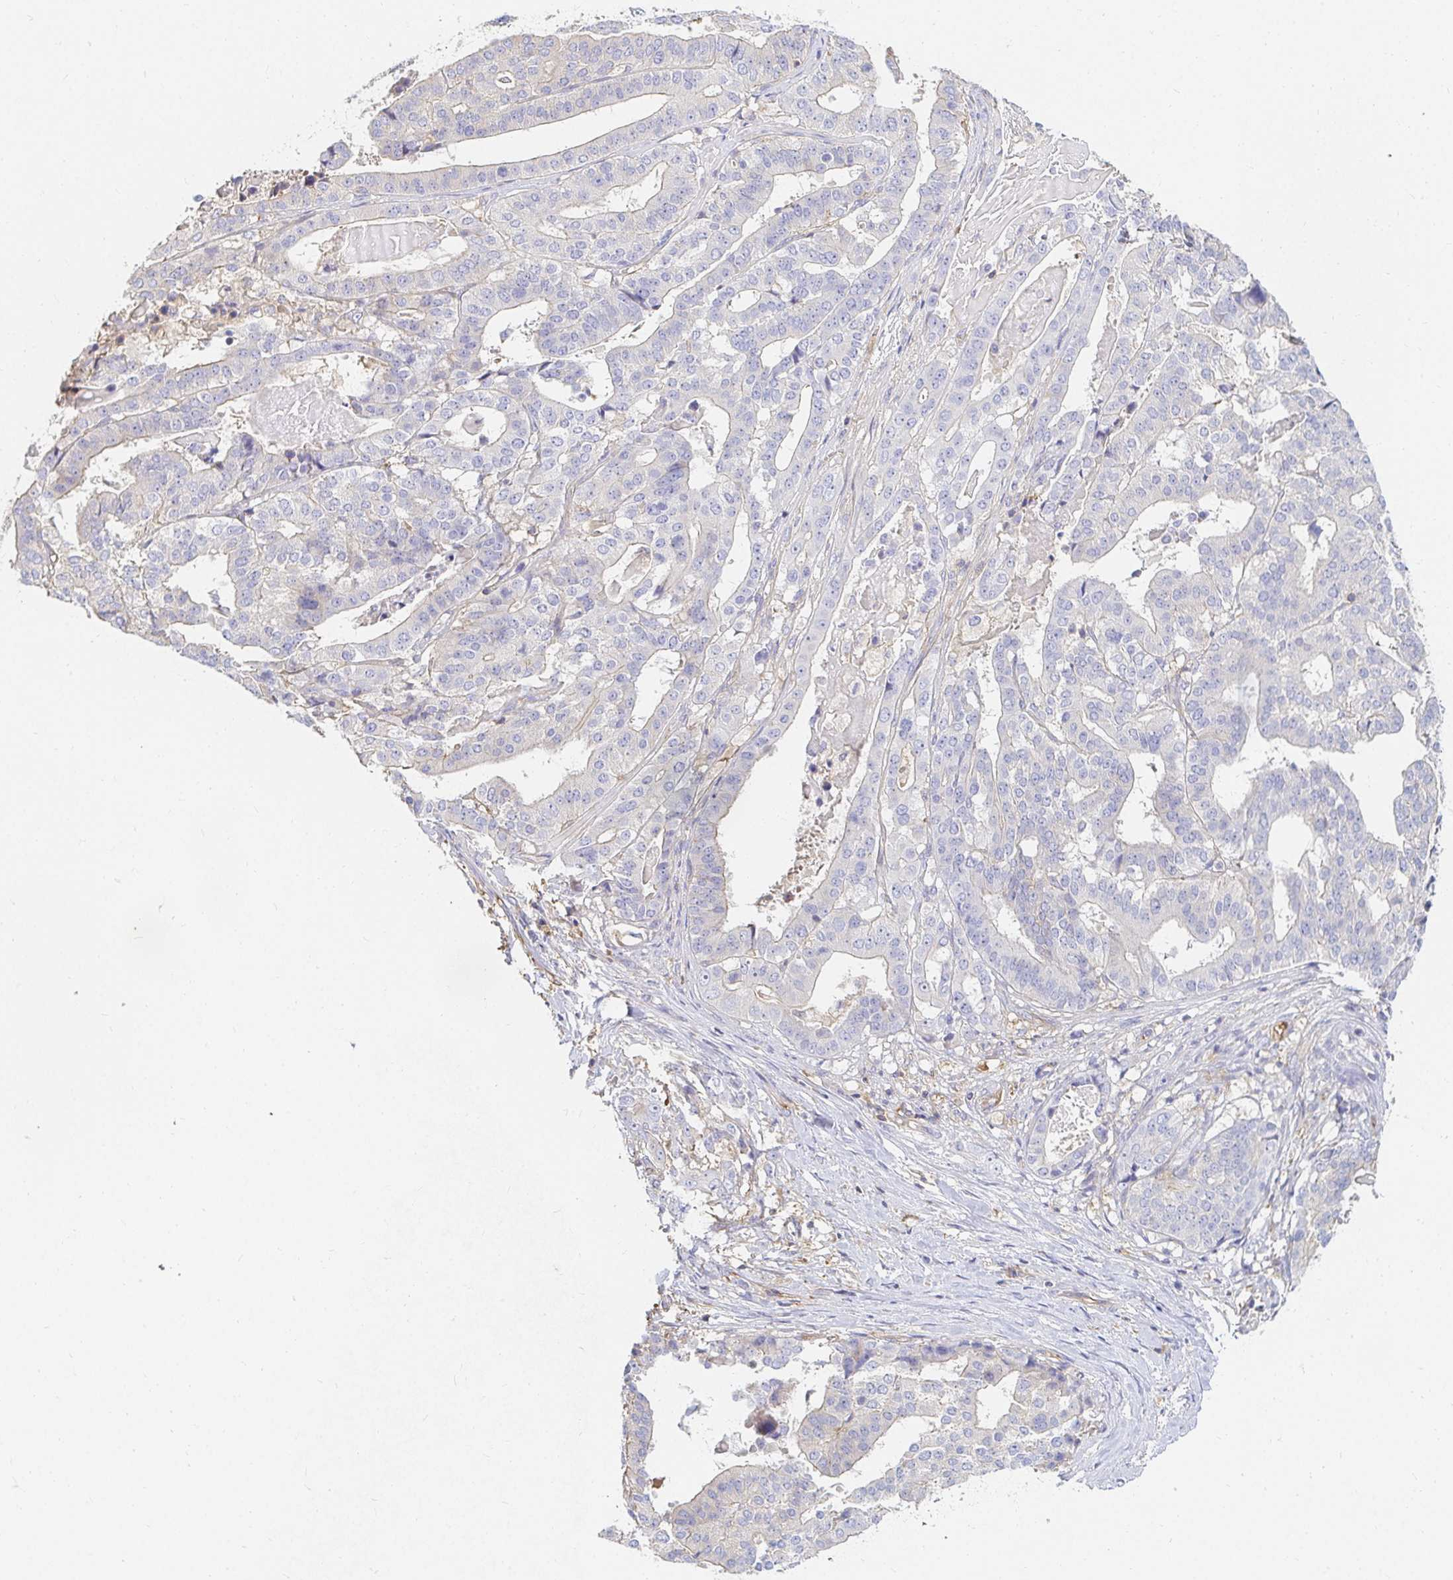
{"staining": {"intensity": "negative", "quantity": "none", "location": "none"}, "tissue": "stomach cancer", "cell_type": "Tumor cells", "image_type": "cancer", "snomed": [{"axis": "morphology", "description": "Adenocarcinoma, NOS"}, {"axis": "topography", "description": "Stomach"}], "caption": "Histopathology image shows no protein staining in tumor cells of adenocarcinoma (stomach) tissue.", "gene": "TSPAN19", "patient": {"sex": "male", "age": 48}}